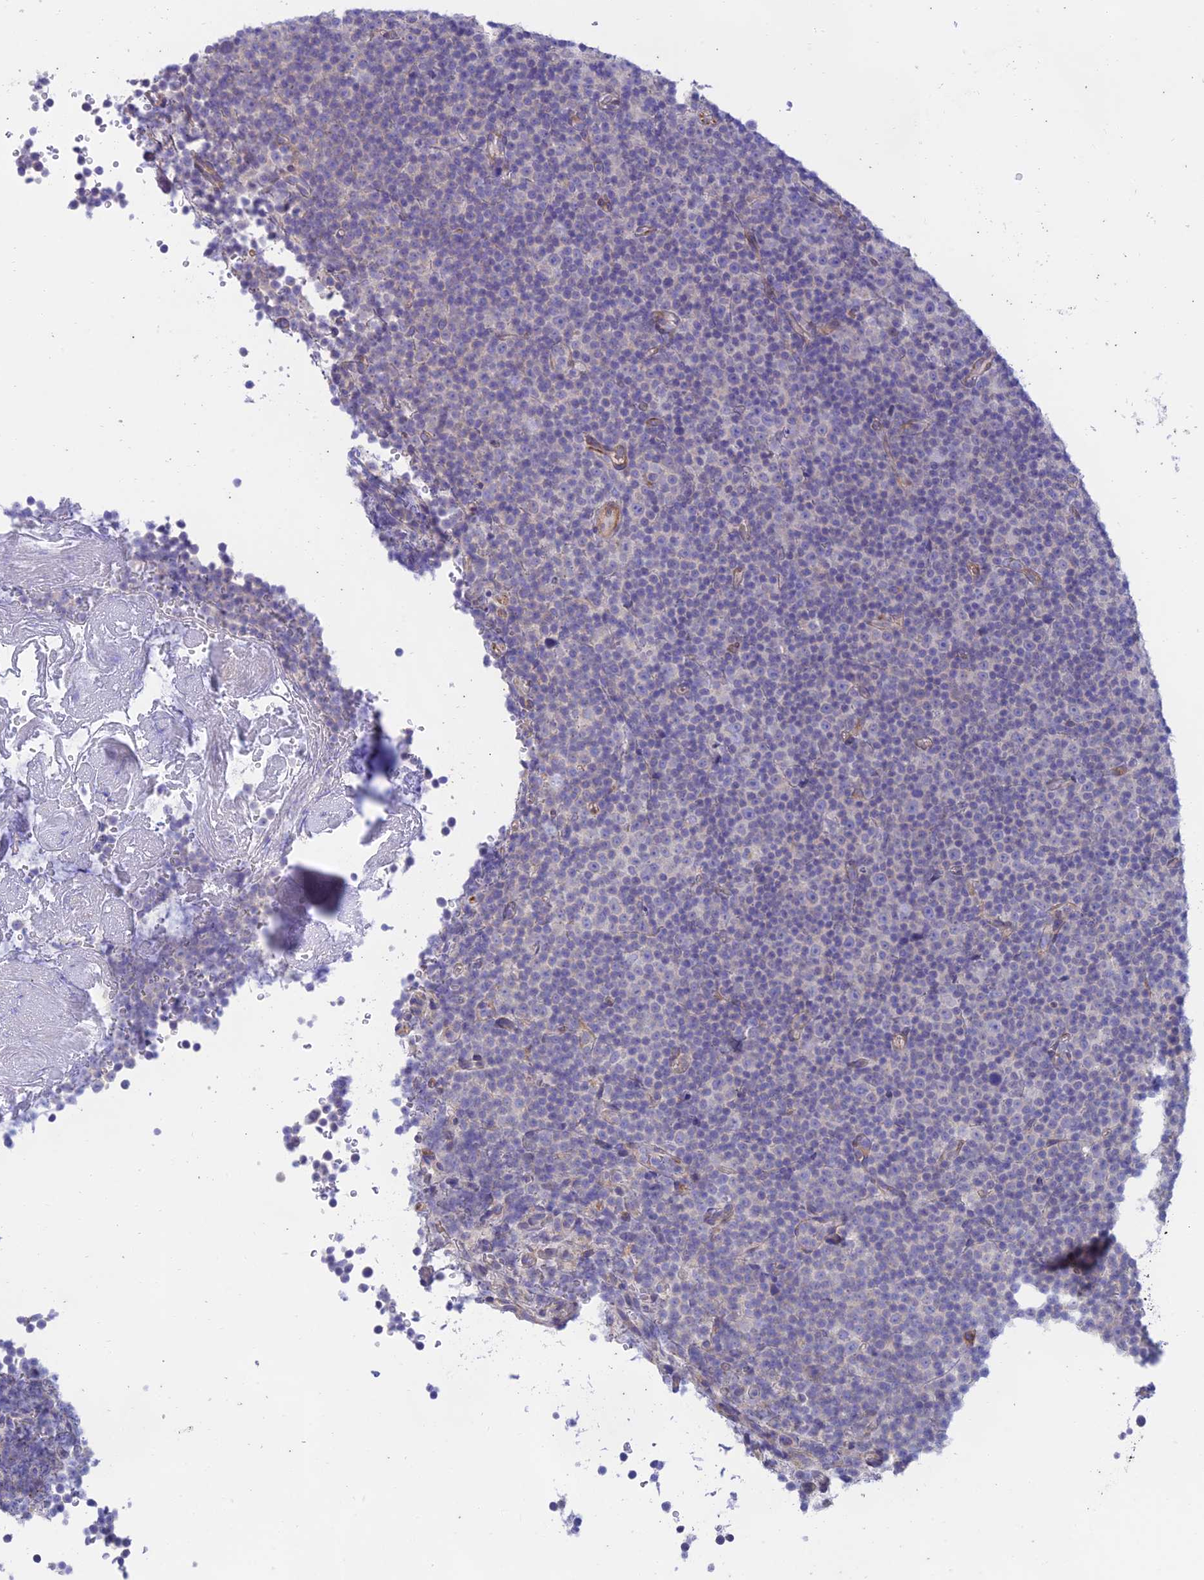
{"staining": {"intensity": "negative", "quantity": "none", "location": "none"}, "tissue": "lymphoma", "cell_type": "Tumor cells", "image_type": "cancer", "snomed": [{"axis": "morphology", "description": "Malignant lymphoma, non-Hodgkin's type, Low grade"}, {"axis": "topography", "description": "Lymph node"}], "caption": "The micrograph demonstrates no staining of tumor cells in lymphoma.", "gene": "PTCD2", "patient": {"sex": "female", "age": 67}}